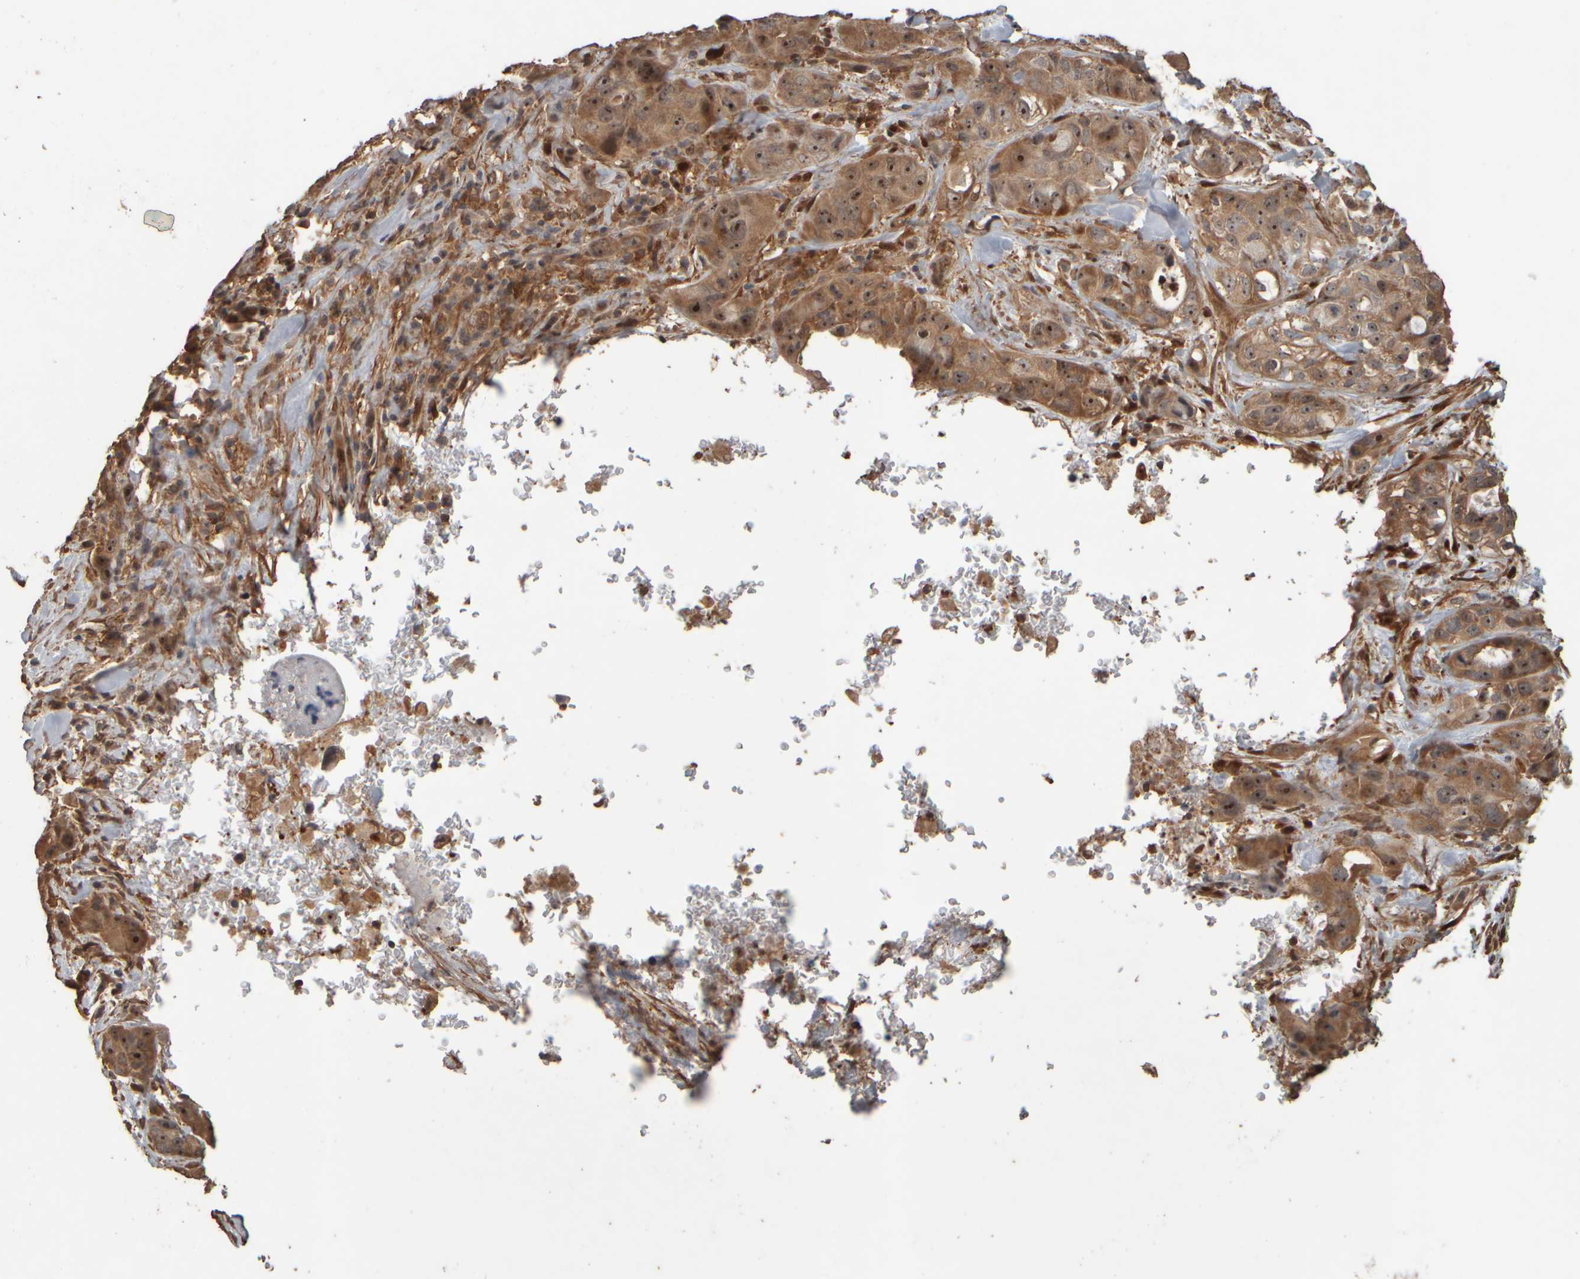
{"staining": {"intensity": "moderate", "quantity": ">75%", "location": "cytoplasmic/membranous,nuclear"}, "tissue": "pancreatic cancer", "cell_type": "Tumor cells", "image_type": "cancer", "snomed": [{"axis": "morphology", "description": "Adenocarcinoma, NOS"}, {"axis": "topography", "description": "Pancreas"}], "caption": "This image shows immunohistochemistry staining of adenocarcinoma (pancreatic), with medium moderate cytoplasmic/membranous and nuclear staining in approximately >75% of tumor cells.", "gene": "SPHK1", "patient": {"sex": "male", "age": 53}}